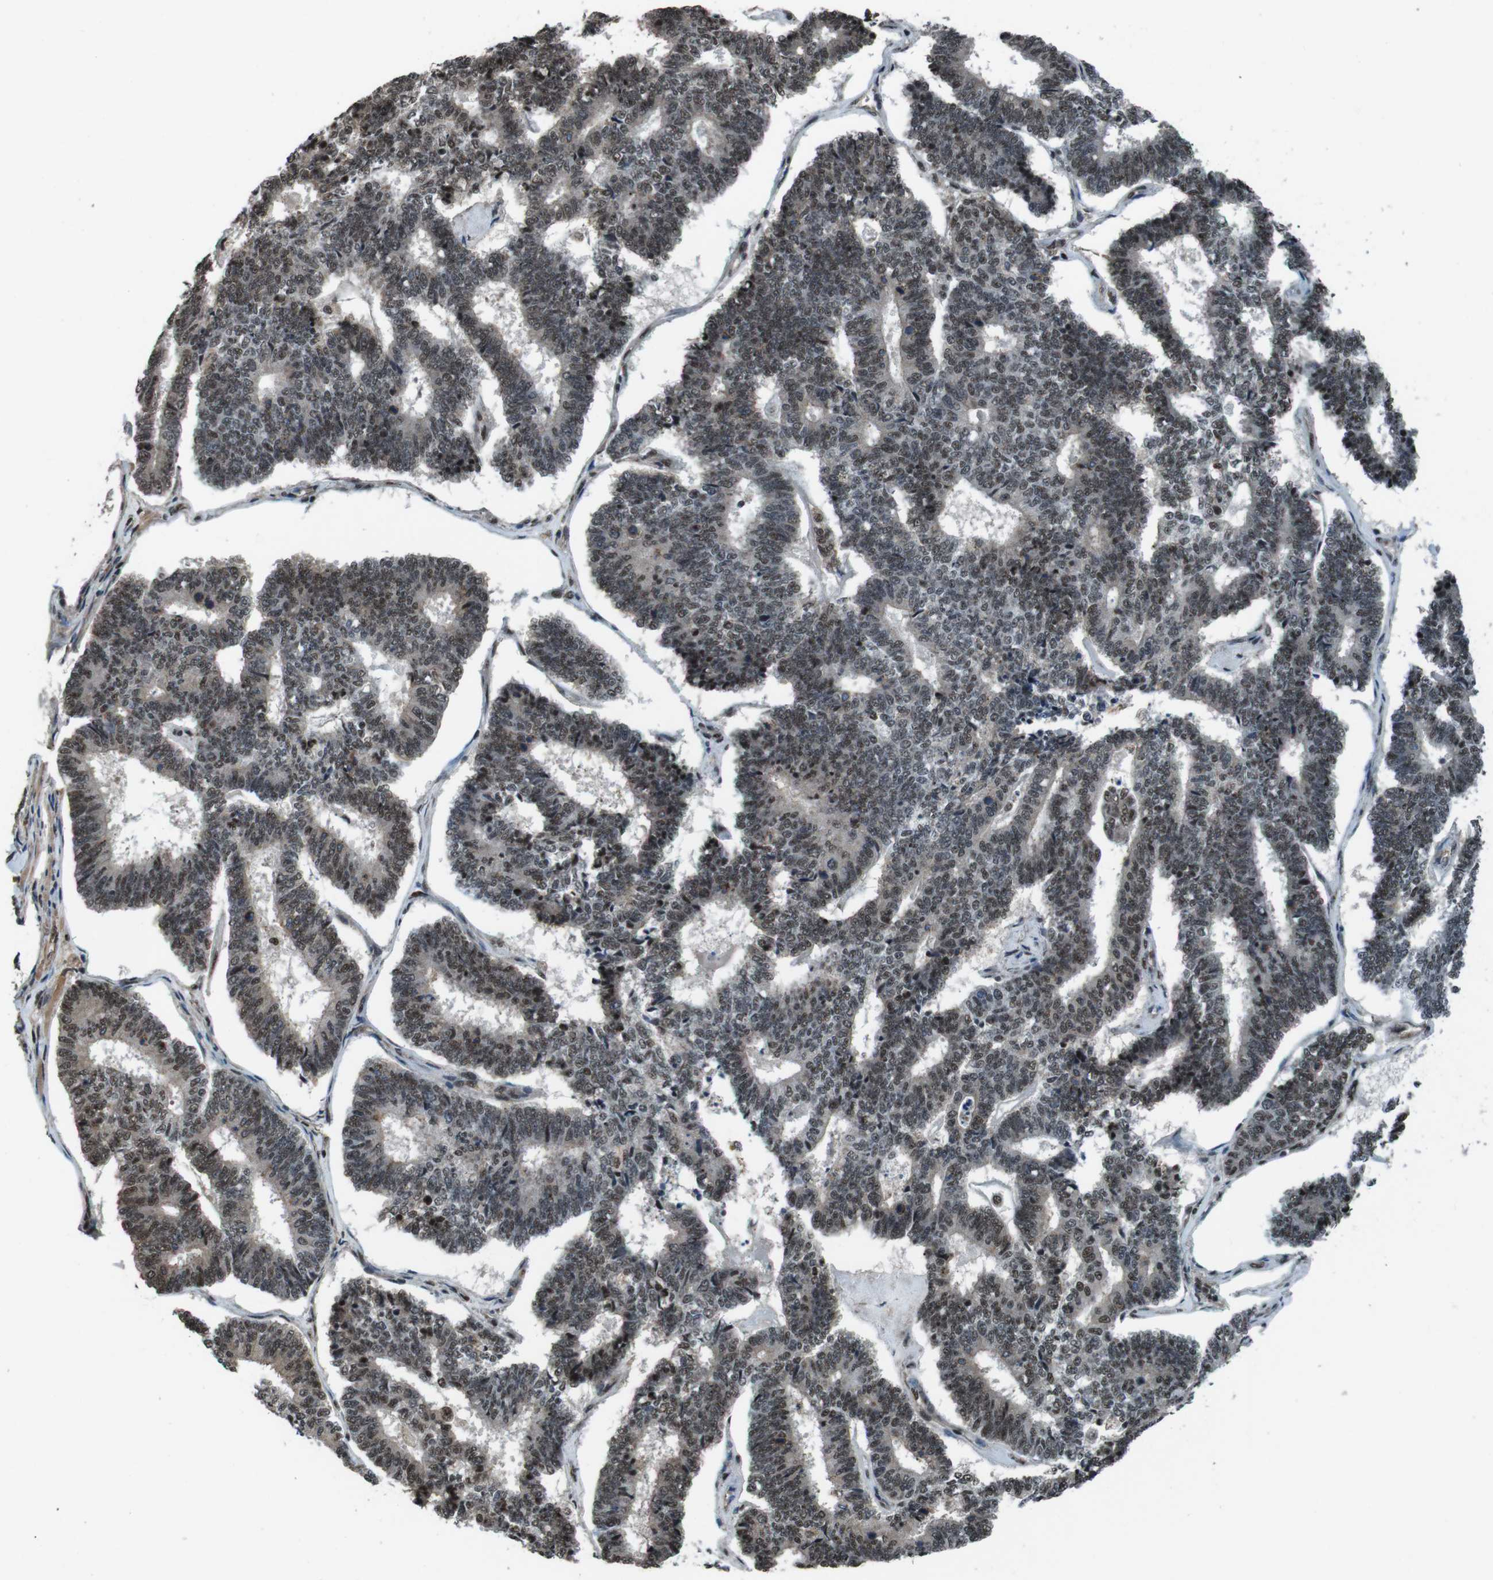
{"staining": {"intensity": "weak", "quantity": "25%-75%", "location": "nuclear"}, "tissue": "endometrial cancer", "cell_type": "Tumor cells", "image_type": "cancer", "snomed": [{"axis": "morphology", "description": "Adenocarcinoma, NOS"}, {"axis": "topography", "description": "Endometrium"}], "caption": "Immunohistochemistry (IHC) photomicrograph of endometrial cancer stained for a protein (brown), which reveals low levels of weak nuclear staining in about 25%-75% of tumor cells.", "gene": "NR4A2", "patient": {"sex": "female", "age": 70}}